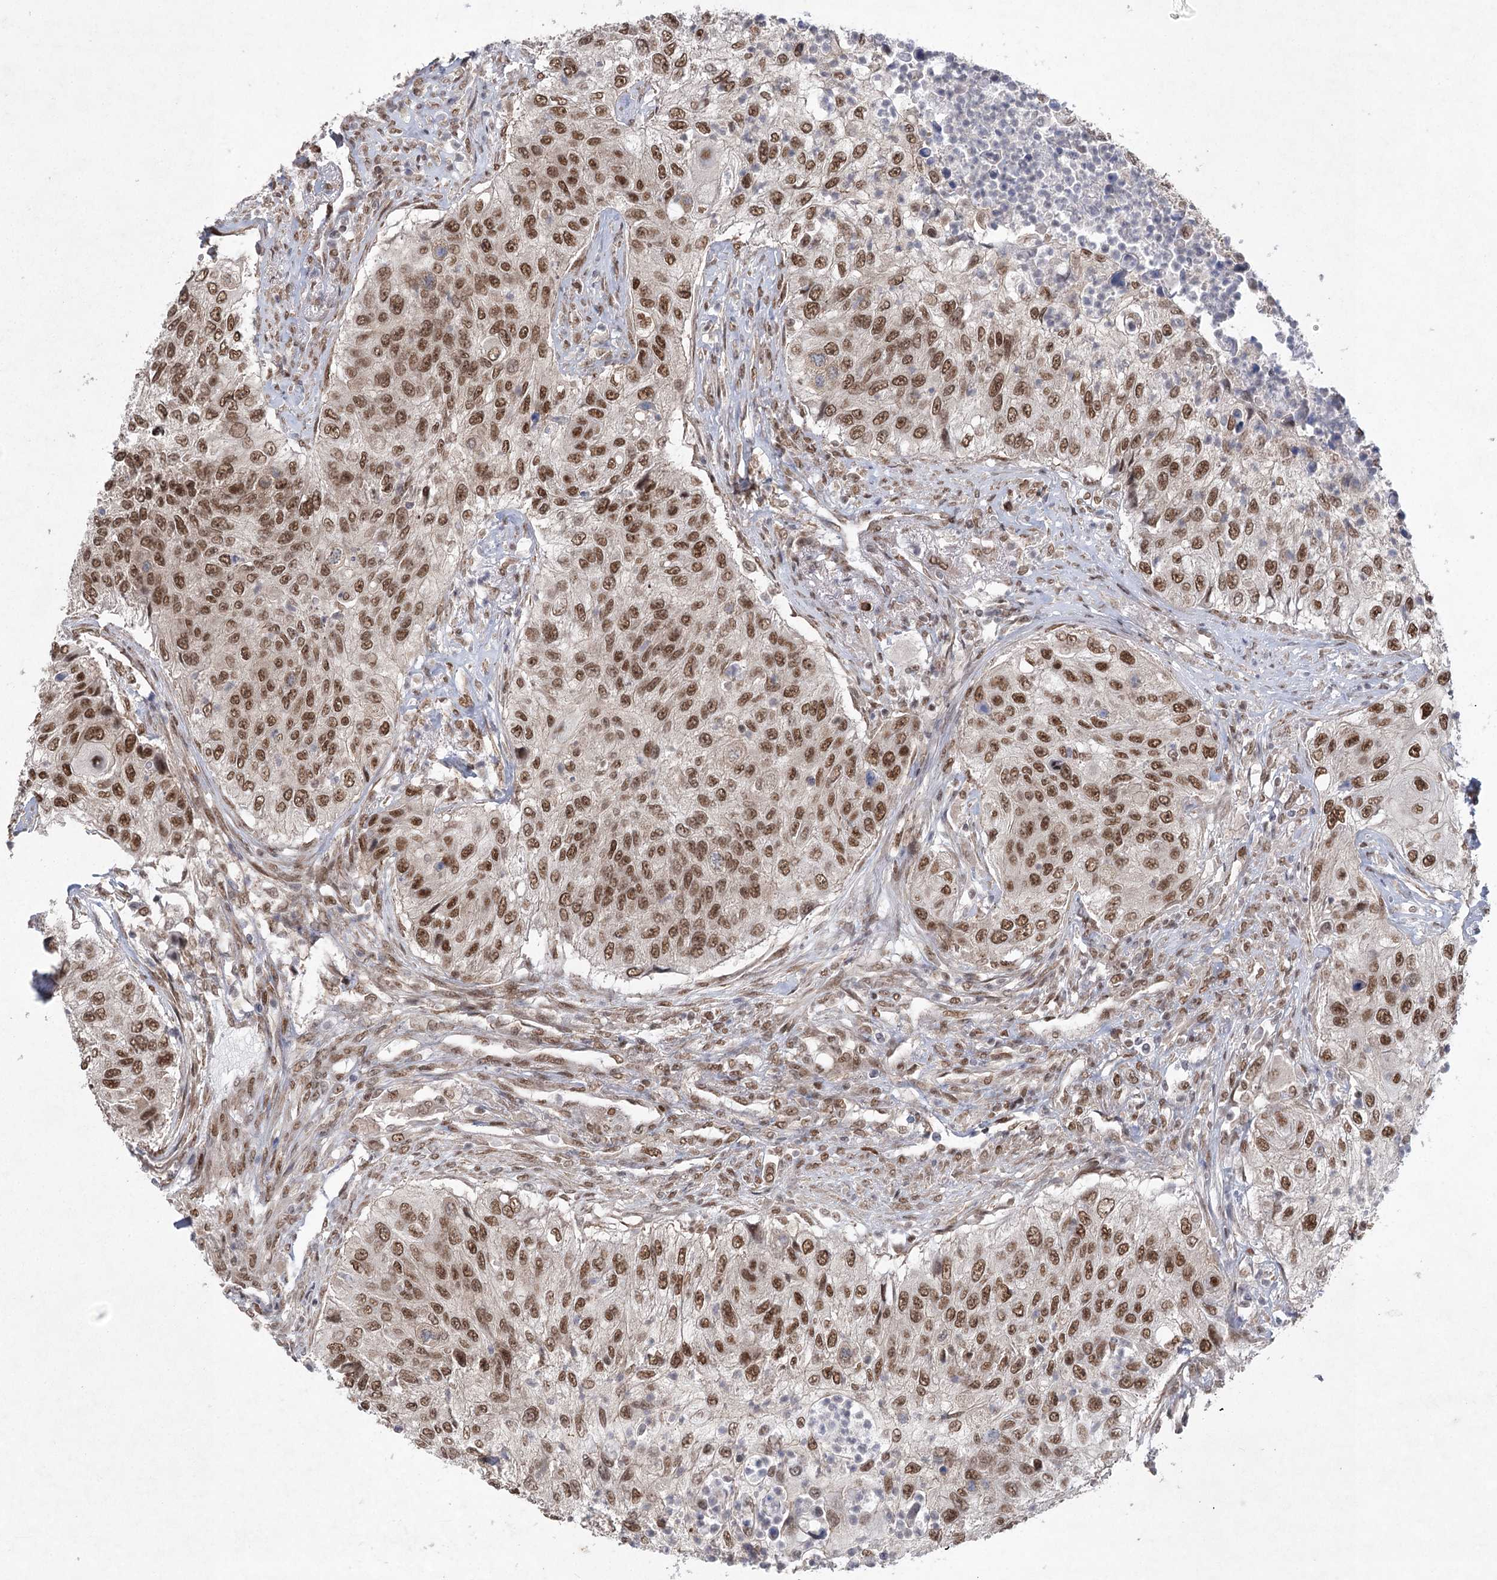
{"staining": {"intensity": "moderate", "quantity": ">75%", "location": "nuclear"}, "tissue": "urothelial cancer", "cell_type": "Tumor cells", "image_type": "cancer", "snomed": [{"axis": "morphology", "description": "Urothelial carcinoma, High grade"}, {"axis": "topography", "description": "Urinary bladder"}], "caption": "Urothelial cancer stained with a protein marker reveals moderate staining in tumor cells.", "gene": "ZCCHC8", "patient": {"sex": "female", "age": 60}}